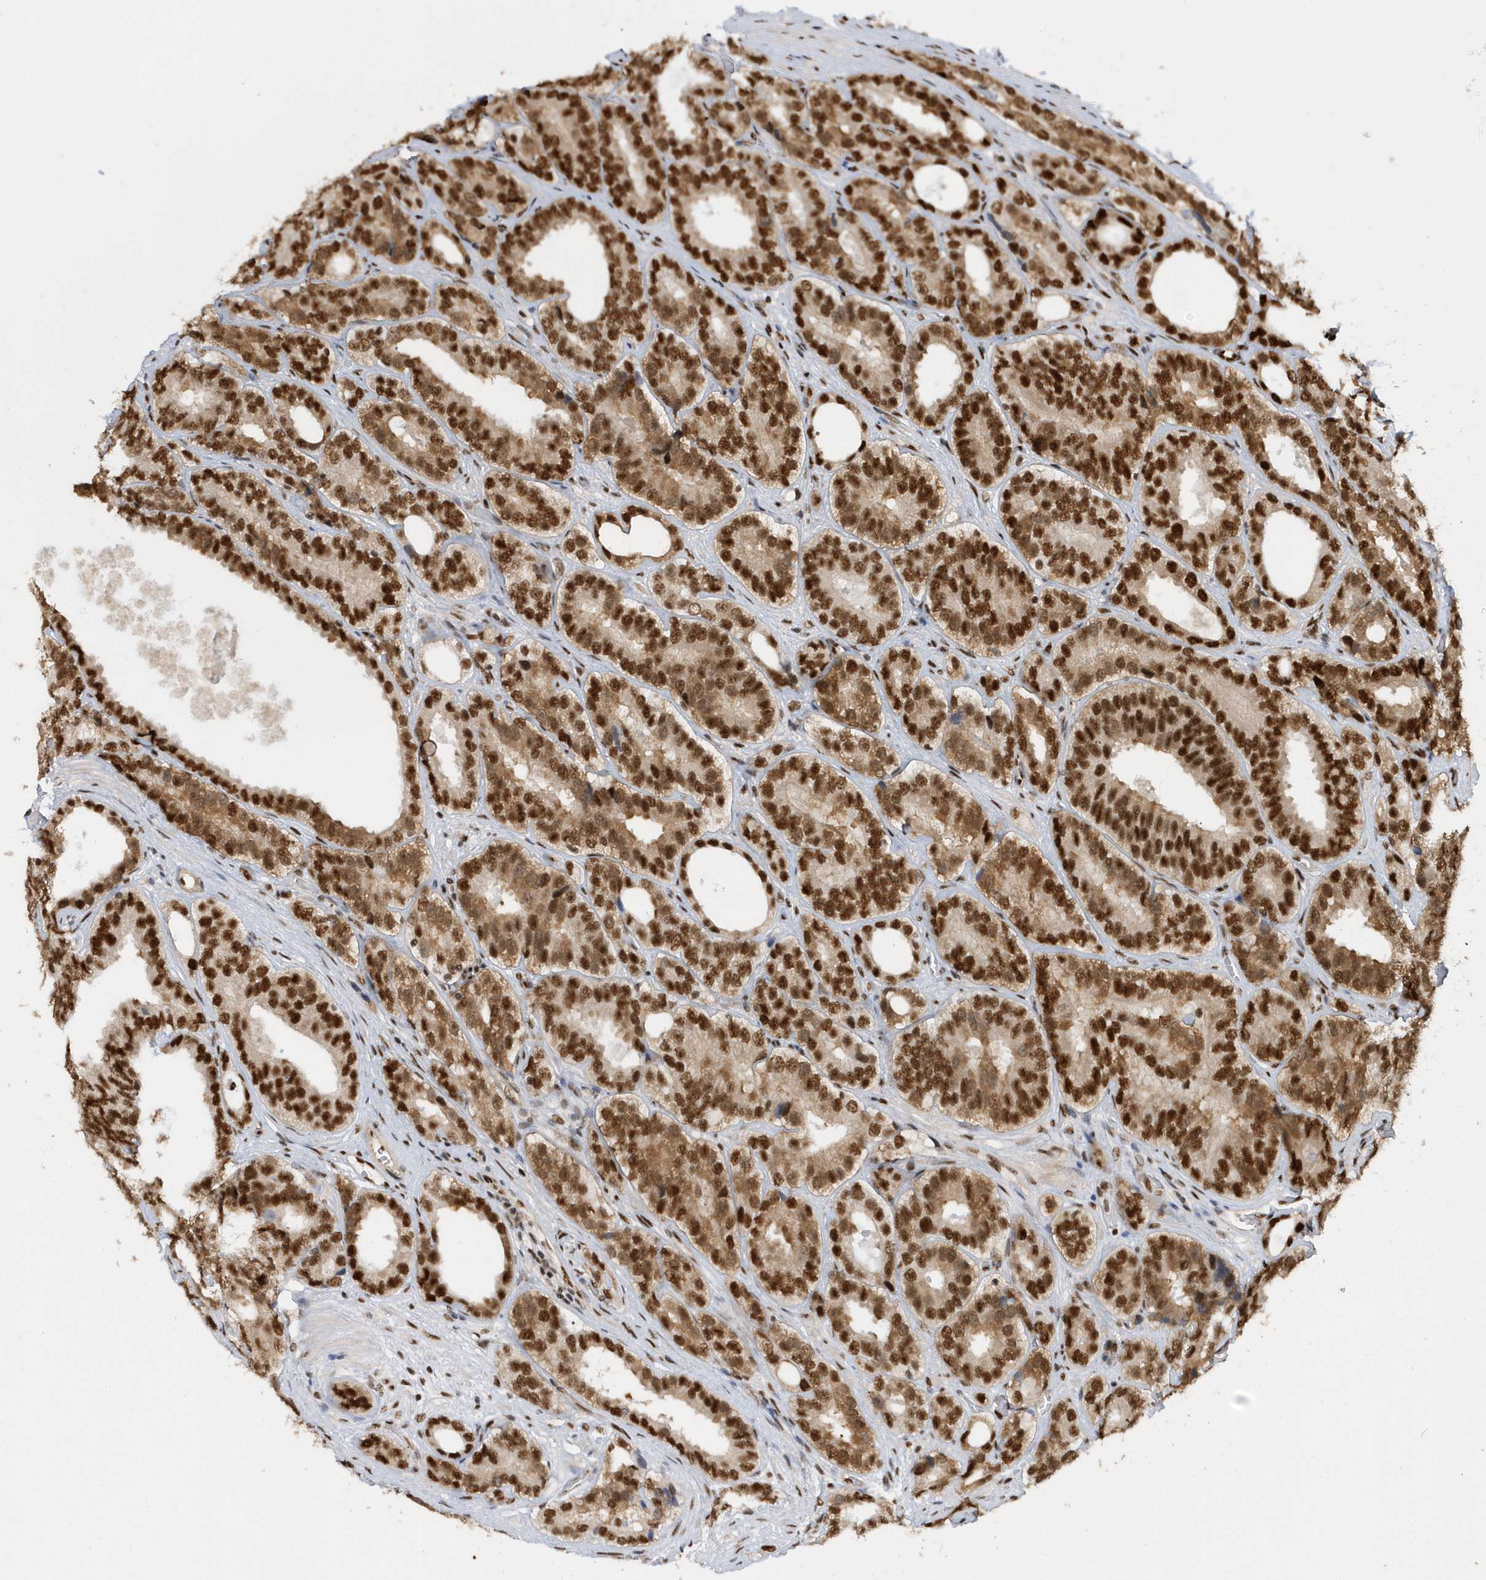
{"staining": {"intensity": "strong", "quantity": ">75%", "location": "cytoplasmic/membranous,nuclear"}, "tissue": "prostate cancer", "cell_type": "Tumor cells", "image_type": "cancer", "snomed": [{"axis": "morphology", "description": "Adenocarcinoma, High grade"}, {"axis": "topography", "description": "Prostate"}], "caption": "Prostate adenocarcinoma (high-grade) was stained to show a protein in brown. There is high levels of strong cytoplasmic/membranous and nuclear positivity in approximately >75% of tumor cells.", "gene": "SEPHS1", "patient": {"sex": "male", "age": 56}}